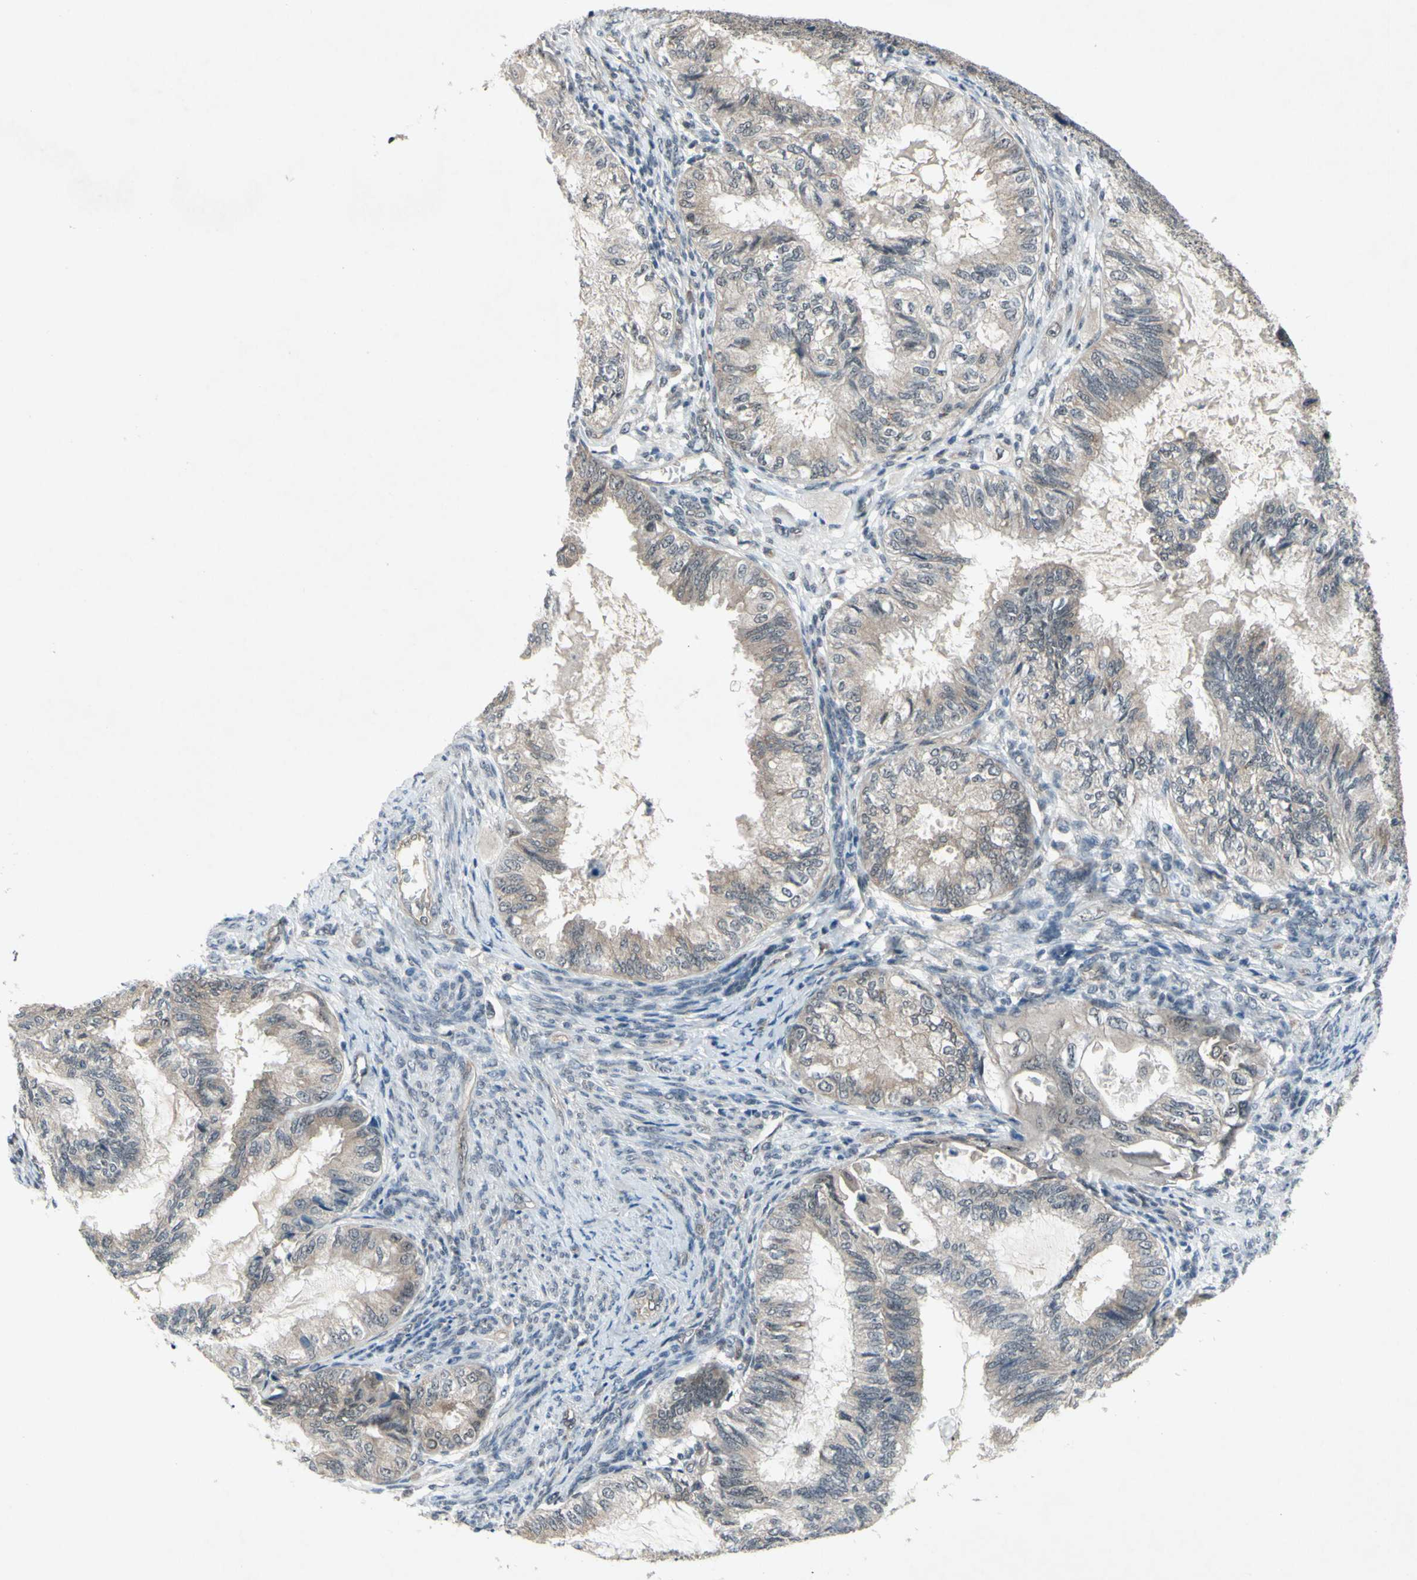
{"staining": {"intensity": "weak", "quantity": ">75%", "location": "cytoplasmic/membranous"}, "tissue": "cervical cancer", "cell_type": "Tumor cells", "image_type": "cancer", "snomed": [{"axis": "morphology", "description": "Normal tissue, NOS"}, {"axis": "morphology", "description": "Adenocarcinoma, NOS"}, {"axis": "topography", "description": "Cervix"}, {"axis": "topography", "description": "Endometrium"}], "caption": "Immunohistochemical staining of human cervical adenocarcinoma shows low levels of weak cytoplasmic/membranous expression in about >75% of tumor cells.", "gene": "TRDMT1", "patient": {"sex": "female", "age": 86}}